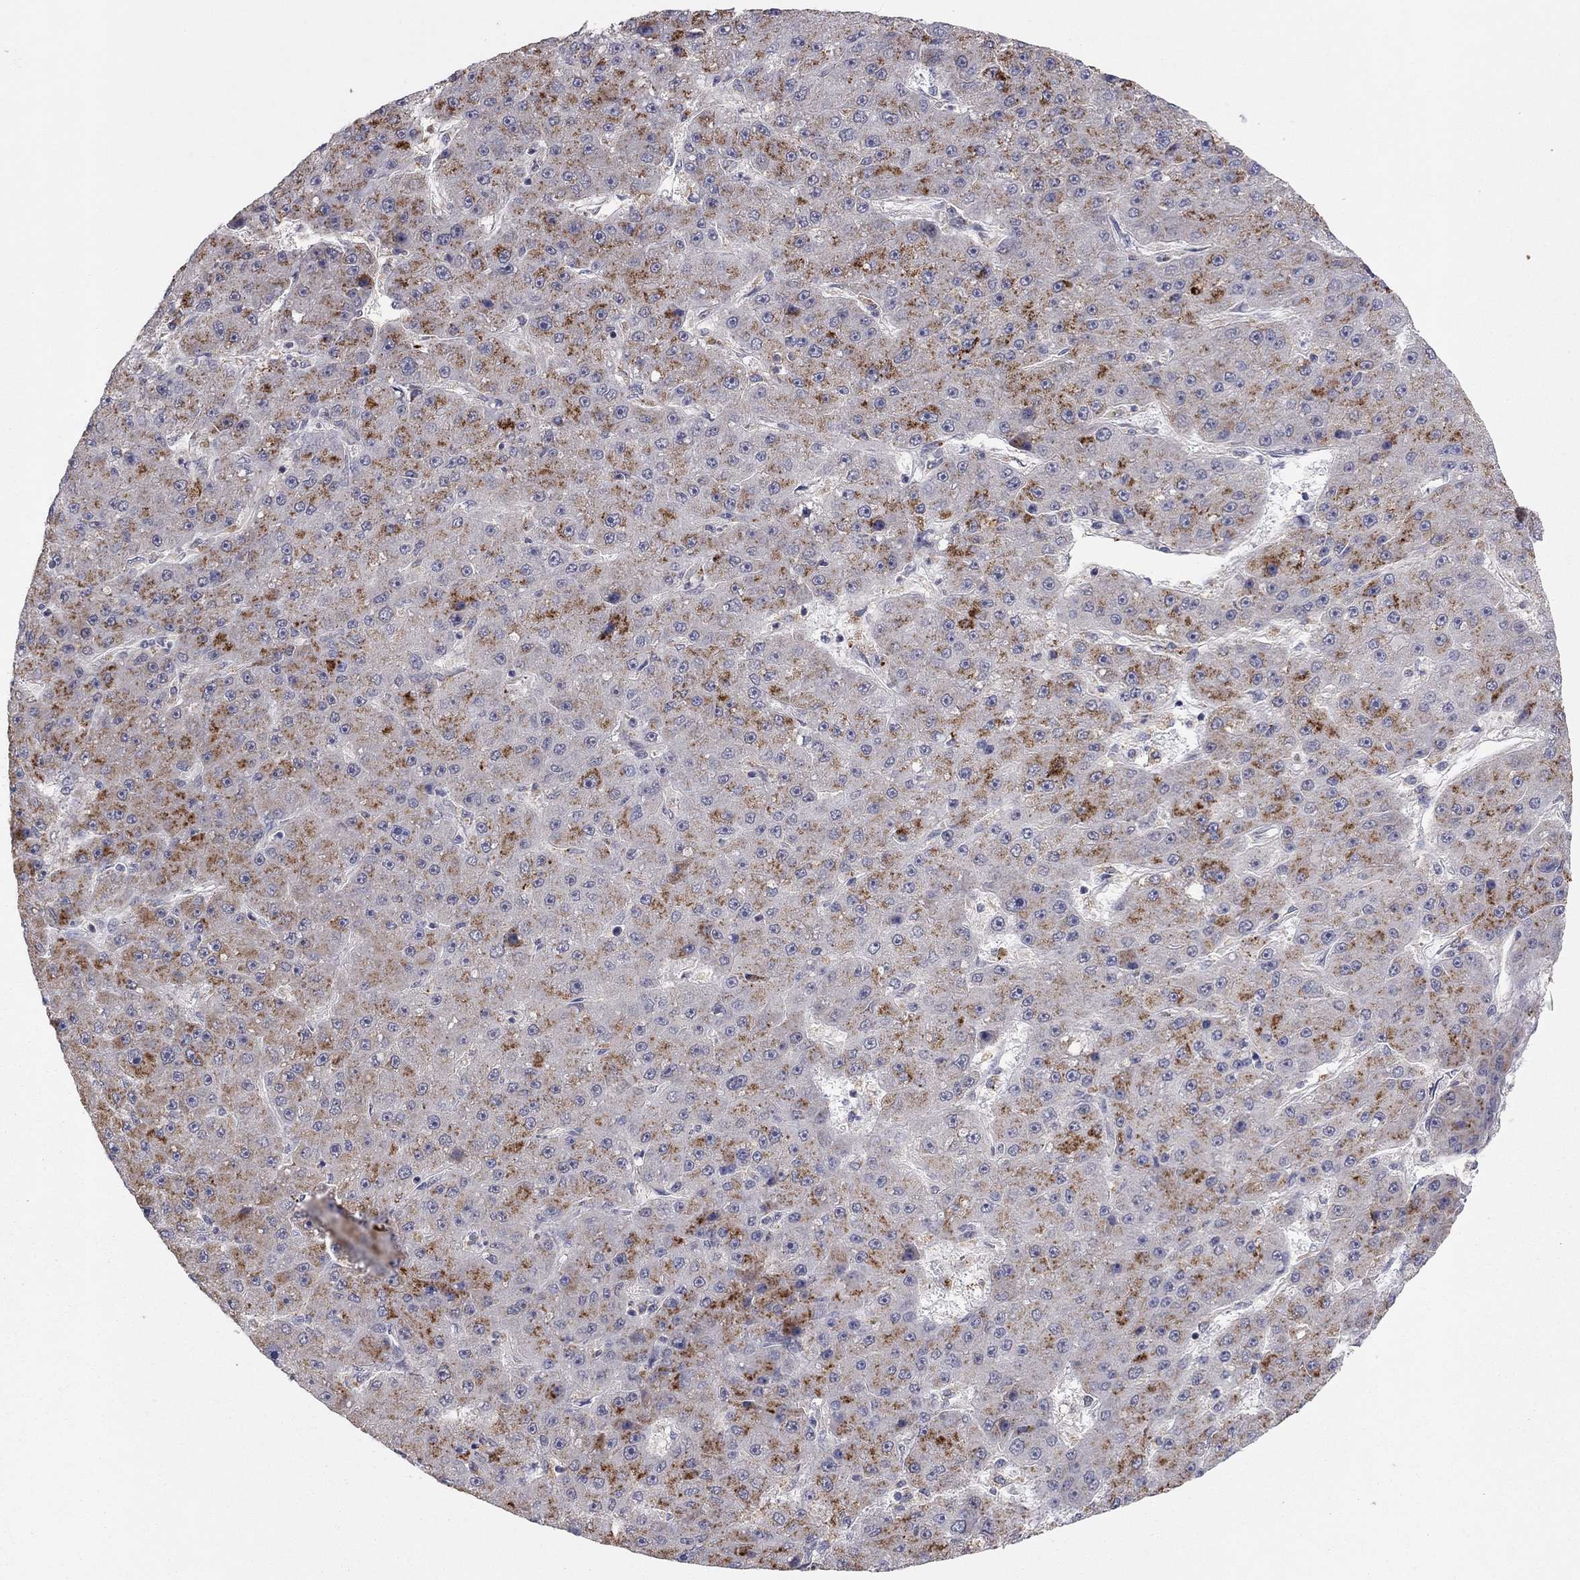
{"staining": {"intensity": "strong", "quantity": "25%-75%", "location": "cytoplasmic/membranous"}, "tissue": "liver cancer", "cell_type": "Tumor cells", "image_type": "cancer", "snomed": [{"axis": "morphology", "description": "Carcinoma, Hepatocellular, NOS"}, {"axis": "topography", "description": "Liver"}], "caption": "Immunohistochemistry staining of liver cancer, which displays high levels of strong cytoplasmic/membranous staining in about 25%-75% of tumor cells indicating strong cytoplasmic/membranous protein staining. The staining was performed using DAB (brown) for protein detection and nuclei were counterstained in hematoxylin (blue).", "gene": "CRACDL", "patient": {"sex": "male", "age": 67}}